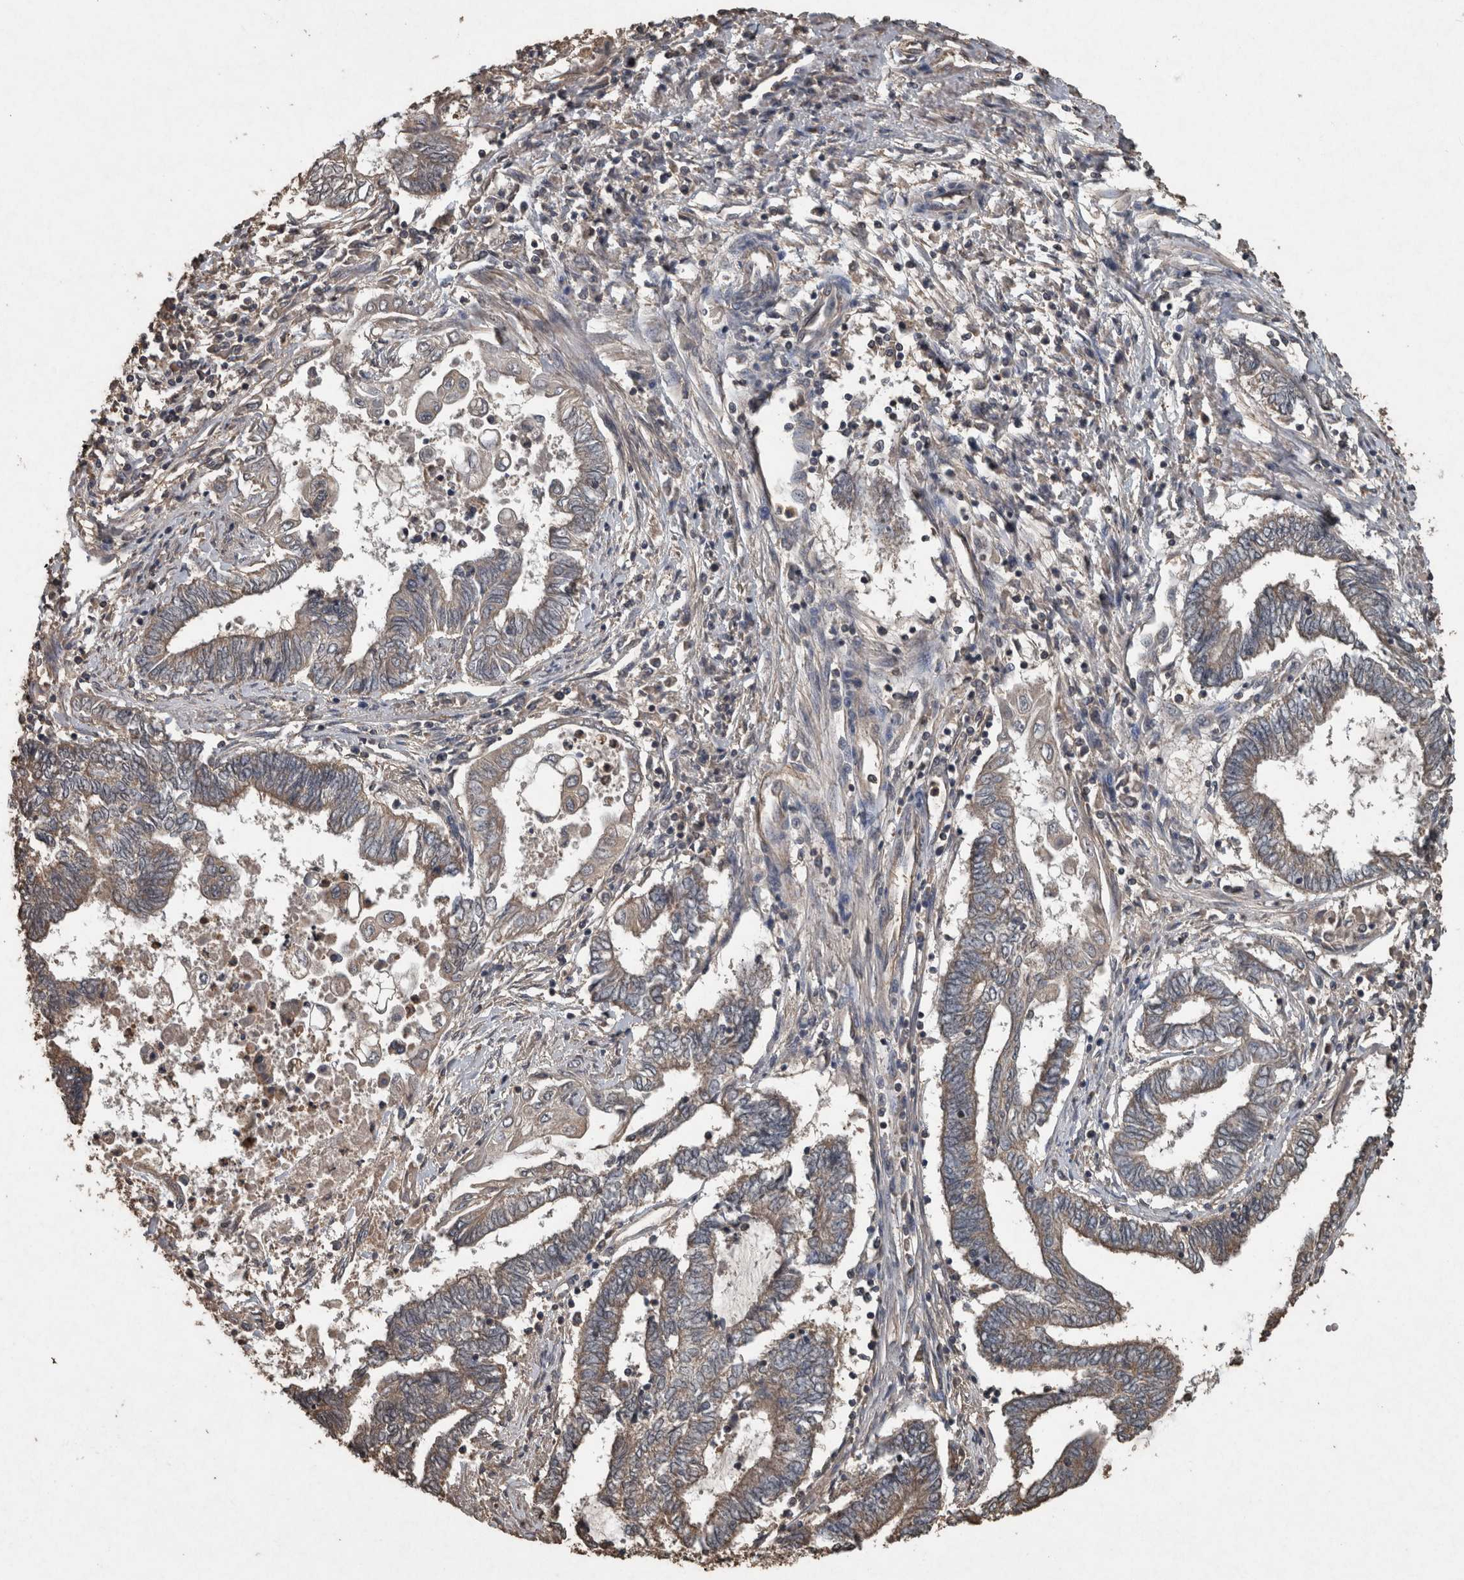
{"staining": {"intensity": "weak", "quantity": "25%-75%", "location": "cytoplasmic/membranous"}, "tissue": "endometrial cancer", "cell_type": "Tumor cells", "image_type": "cancer", "snomed": [{"axis": "morphology", "description": "Adenocarcinoma, NOS"}, {"axis": "topography", "description": "Uterus"}, {"axis": "topography", "description": "Endometrium"}], "caption": "Immunohistochemistry (IHC) image of neoplastic tissue: human endometrial adenocarcinoma stained using immunohistochemistry (IHC) displays low levels of weak protein expression localized specifically in the cytoplasmic/membranous of tumor cells, appearing as a cytoplasmic/membranous brown color.", "gene": "FGFRL1", "patient": {"sex": "female", "age": 70}}